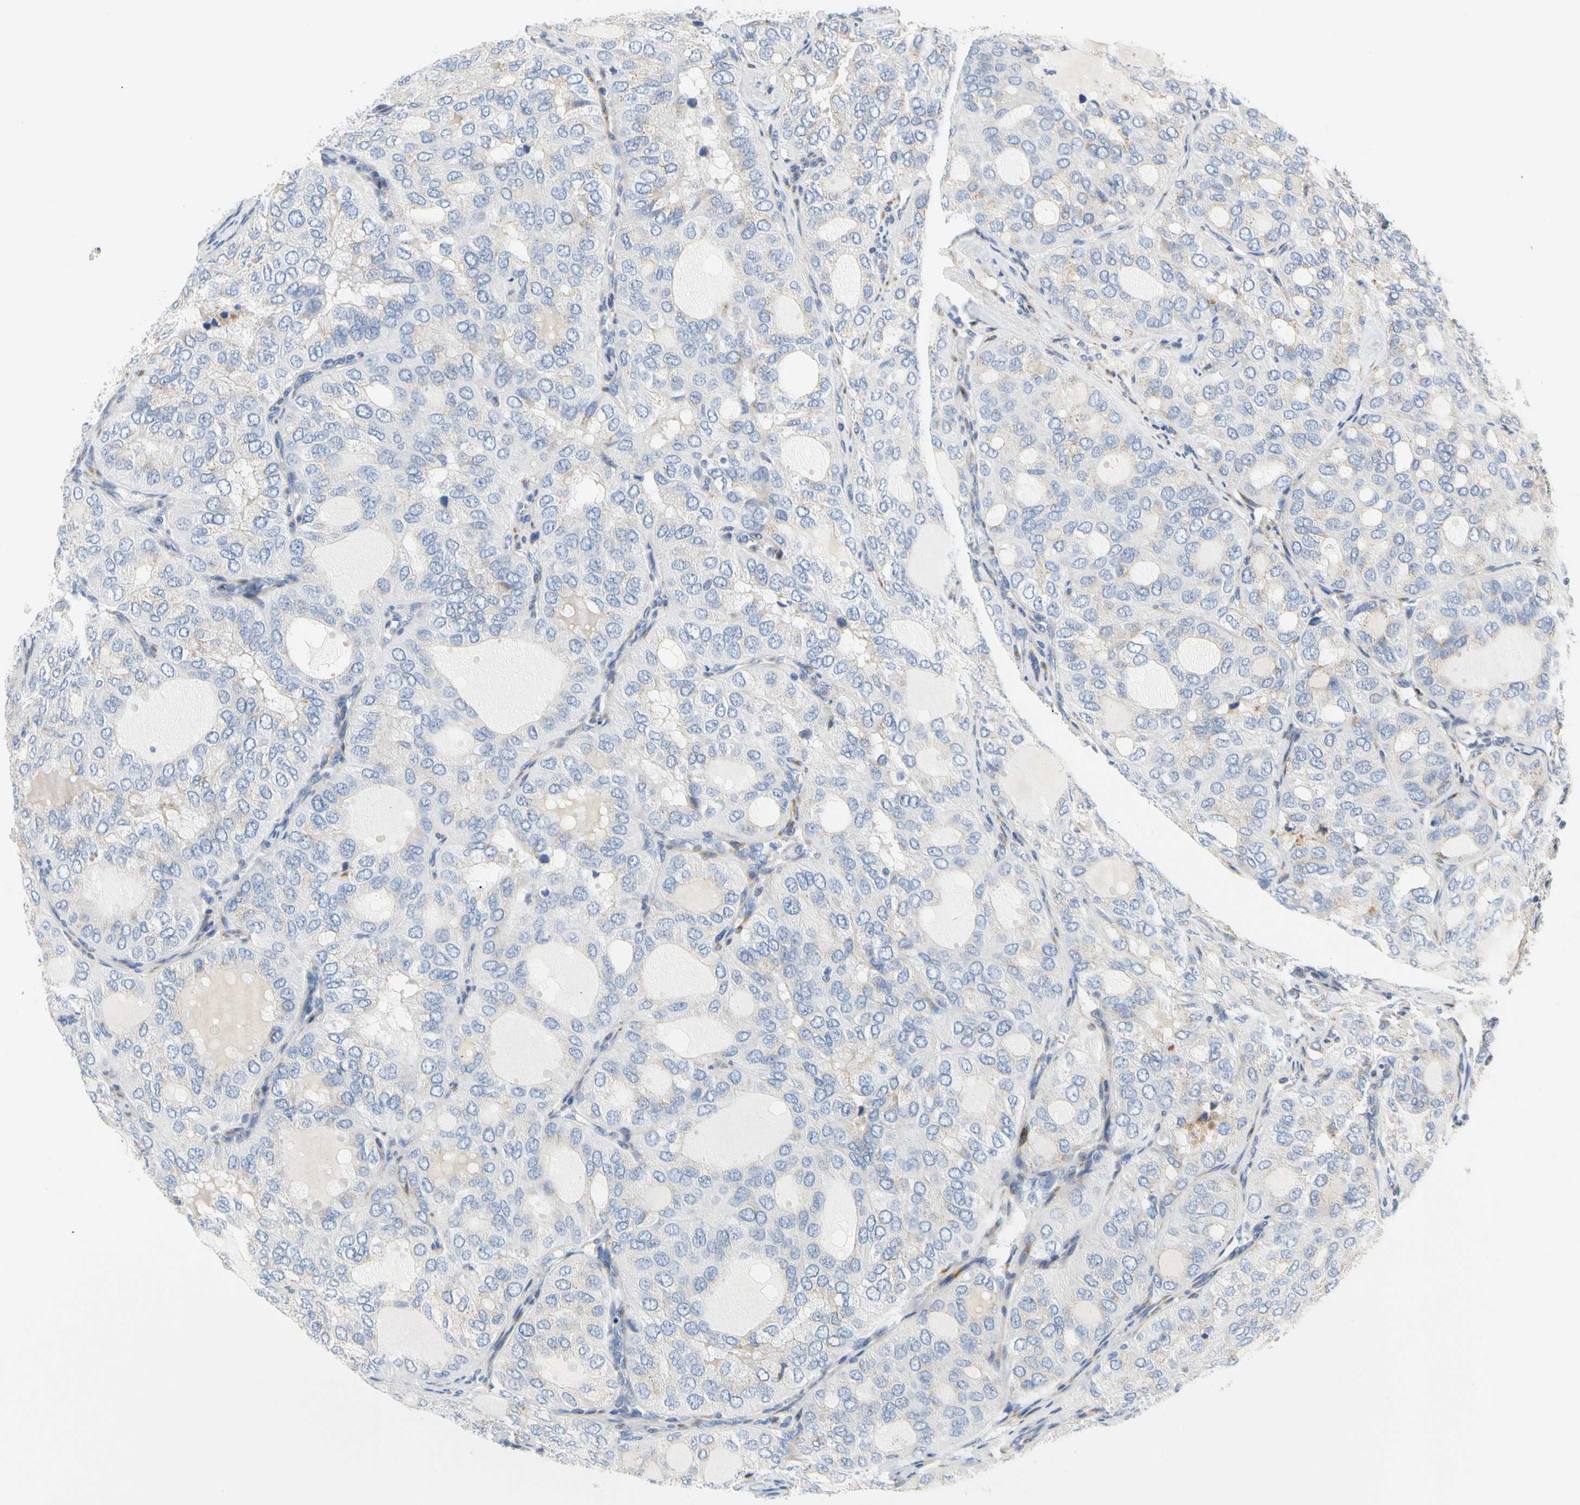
{"staining": {"intensity": "negative", "quantity": "none", "location": "none"}, "tissue": "thyroid cancer", "cell_type": "Tumor cells", "image_type": "cancer", "snomed": [{"axis": "morphology", "description": "Follicular adenoma carcinoma, NOS"}, {"axis": "topography", "description": "Thyroid gland"}], "caption": "This is a photomicrograph of immunohistochemistry (IHC) staining of thyroid cancer (follicular adenoma carcinoma), which shows no positivity in tumor cells. (Brightfield microscopy of DAB immunohistochemistry (IHC) at high magnification).", "gene": "ZNF236", "patient": {"sex": "male", "age": 75}}